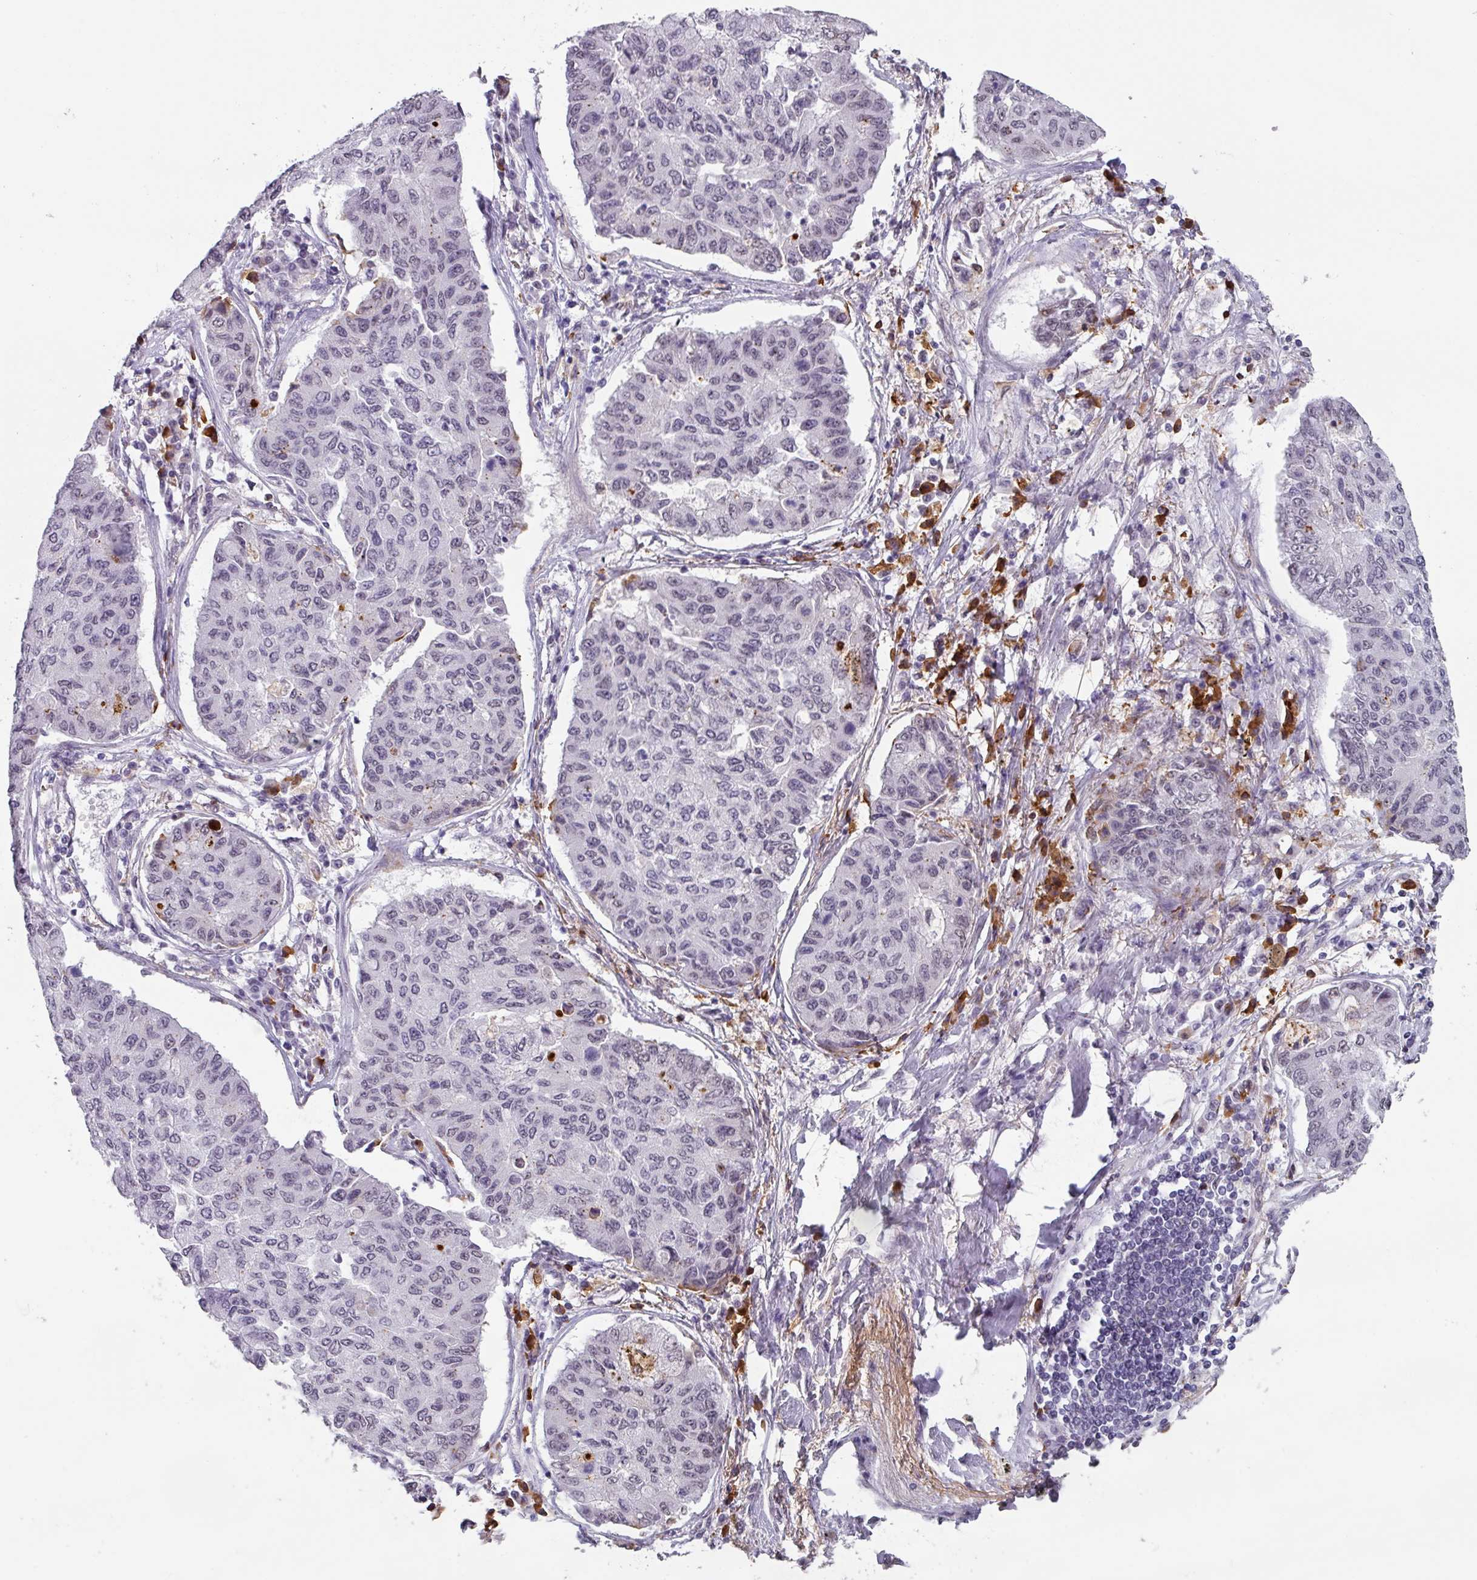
{"staining": {"intensity": "negative", "quantity": "none", "location": "none"}, "tissue": "lung cancer", "cell_type": "Tumor cells", "image_type": "cancer", "snomed": [{"axis": "morphology", "description": "Squamous cell carcinoma, NOS"}, {"axis": "topography", "description": "Lung"}], "caption": "IHC image of neoplastic tissue: lung cancer (squamous cell carcinoma) stained with DAB (3,3'-diaminobenzidine) displays no significant protein staining in tumor cells. (DAB immunohistochemistry with hematoxylin counter stain).", "gene": "C1QB", "patient": {"sex": "male", "age": 74}}